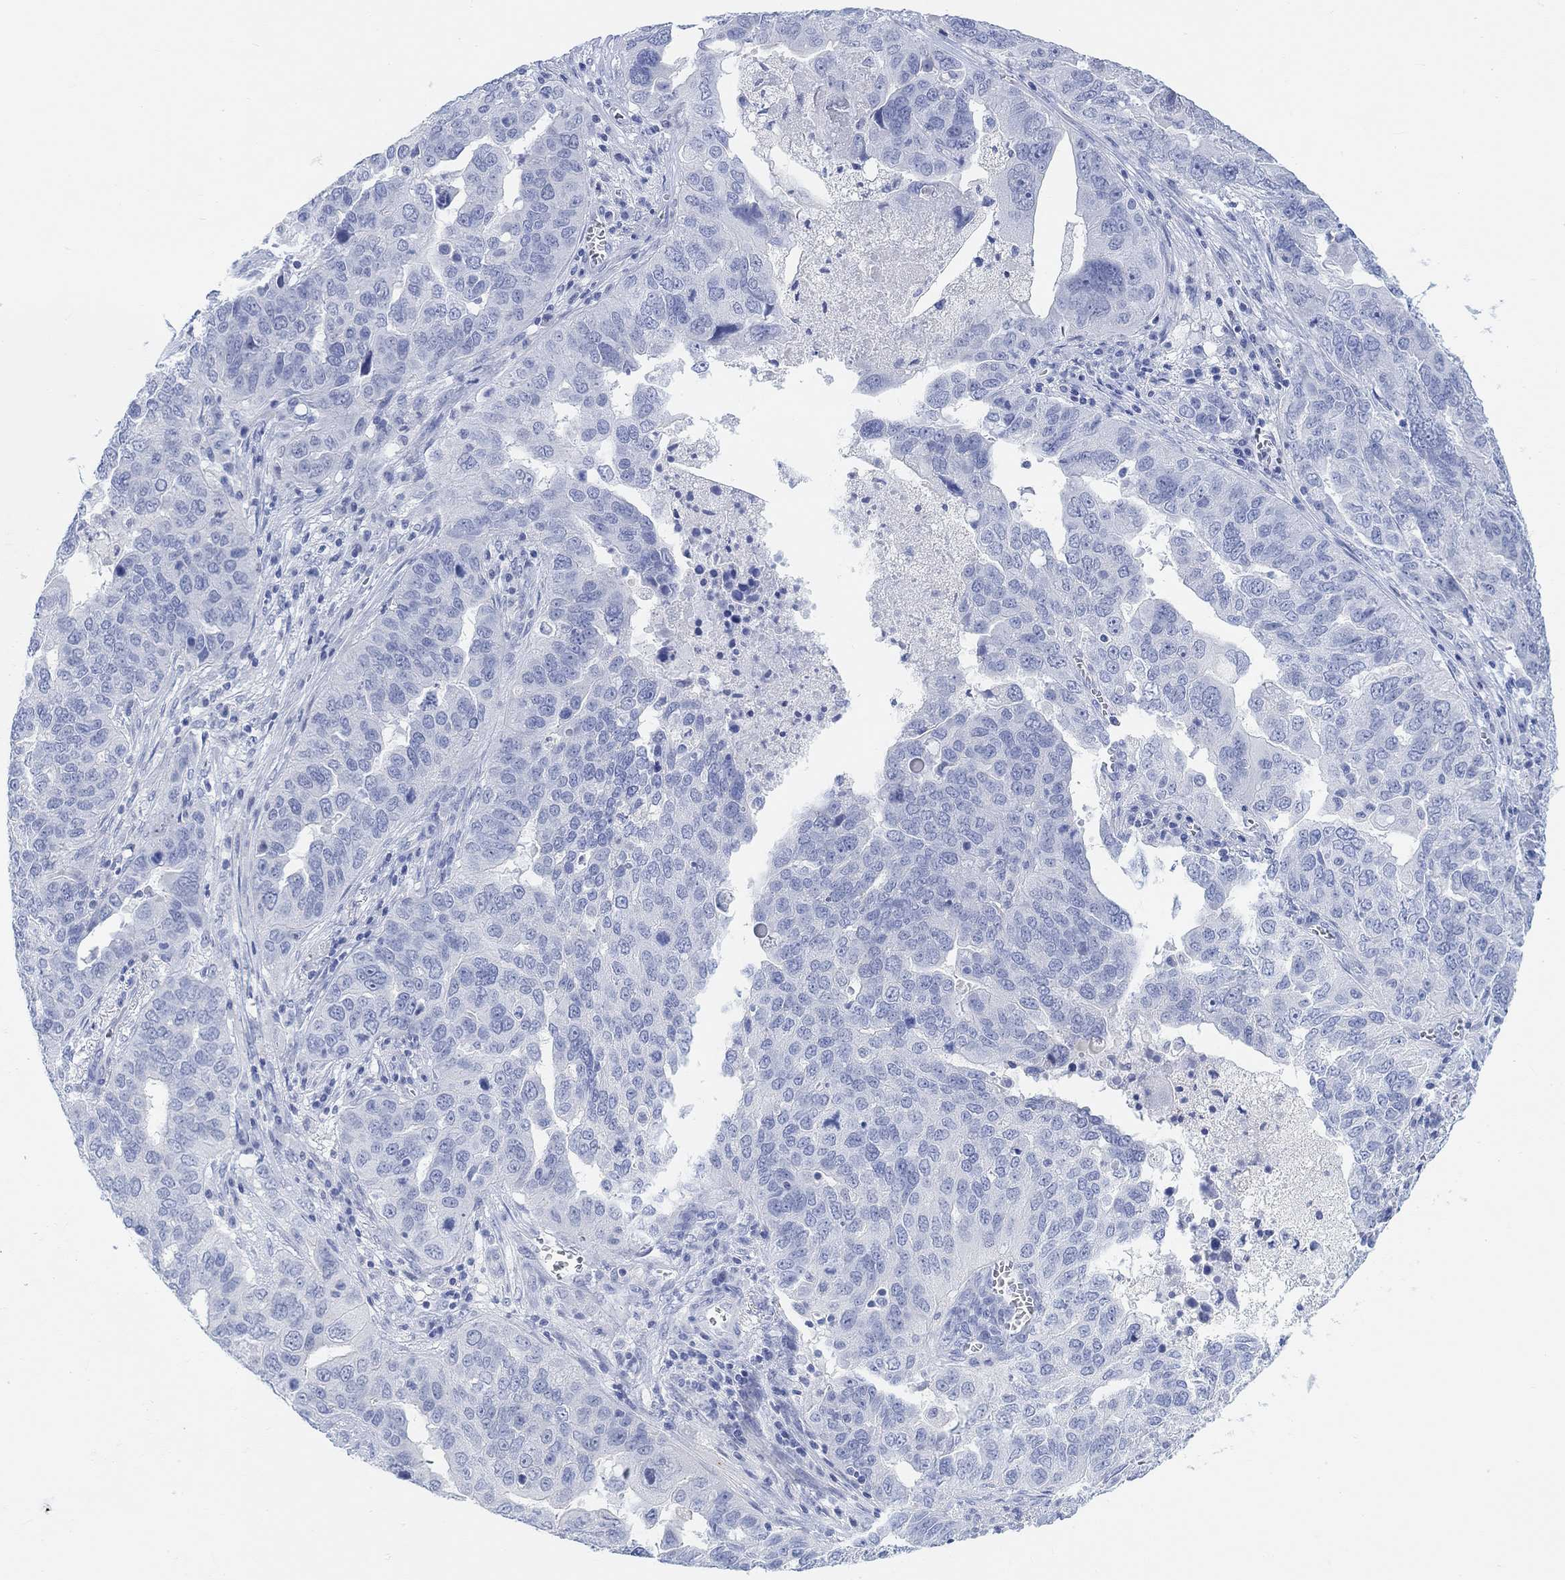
{"staining": {"intensity": "negative", "quantity": "none", "location": "none"}, "tissue": "ovarian cancer", "cell_type": "Tumor cells", "image_type": "cancer", "snomed": [{"axis": "morphology", "description": "Carcinoma, endometroid"}, {"axis": "topography", "description": "Soft tissue"}, {"axis": "topography", "description": "Ovary"}], "caption": "High power microscopy image of an IHC histopathology image of ovarian cancer (endometroid carcinoma), revealing no significant expression in tumor cells. (DAB (3,3'-diaminobenzidine) immunohistochemistry (IHC) visualized using brightfield microscopy, high magnification).", "gene": "ENO4", "patient": {"sex": "female", "age": 52}}